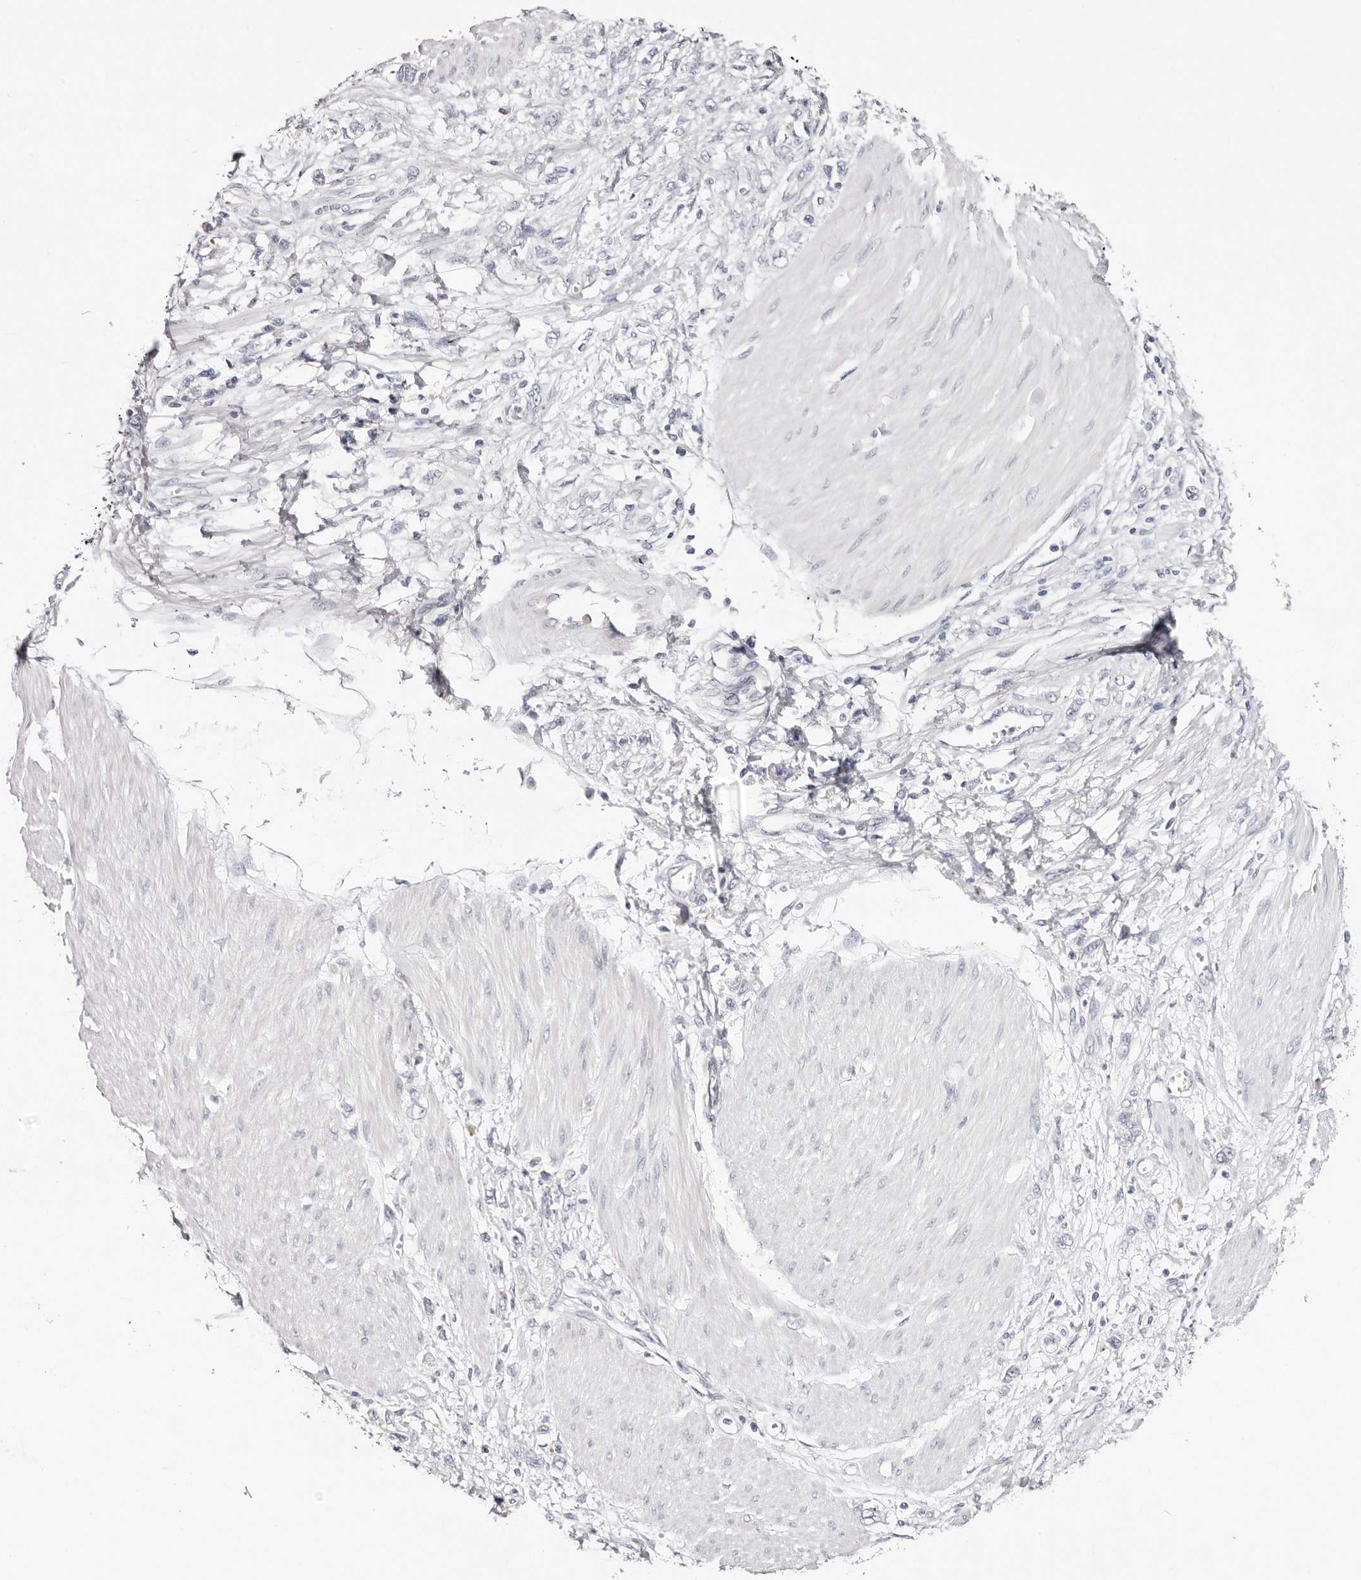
{"staining": {"intensity": "negative", "quantity": "none", "location": "none"}, "tissue": "stomach cancer", "cell_type": "Tumor cells", "image_type": "cancer", "snomed": [{"axis": "morphology", "description": "Adenocarcinoma, NOS"}, {"axis": "topography", "description": "Stomach"}], "caption": "There is no significant staining in tumor cells of adenocarcinoma (stomach). Nuclei are stained in blue.", "gene": "ROM1", "patient": {"sex": "female", "age": 76}}